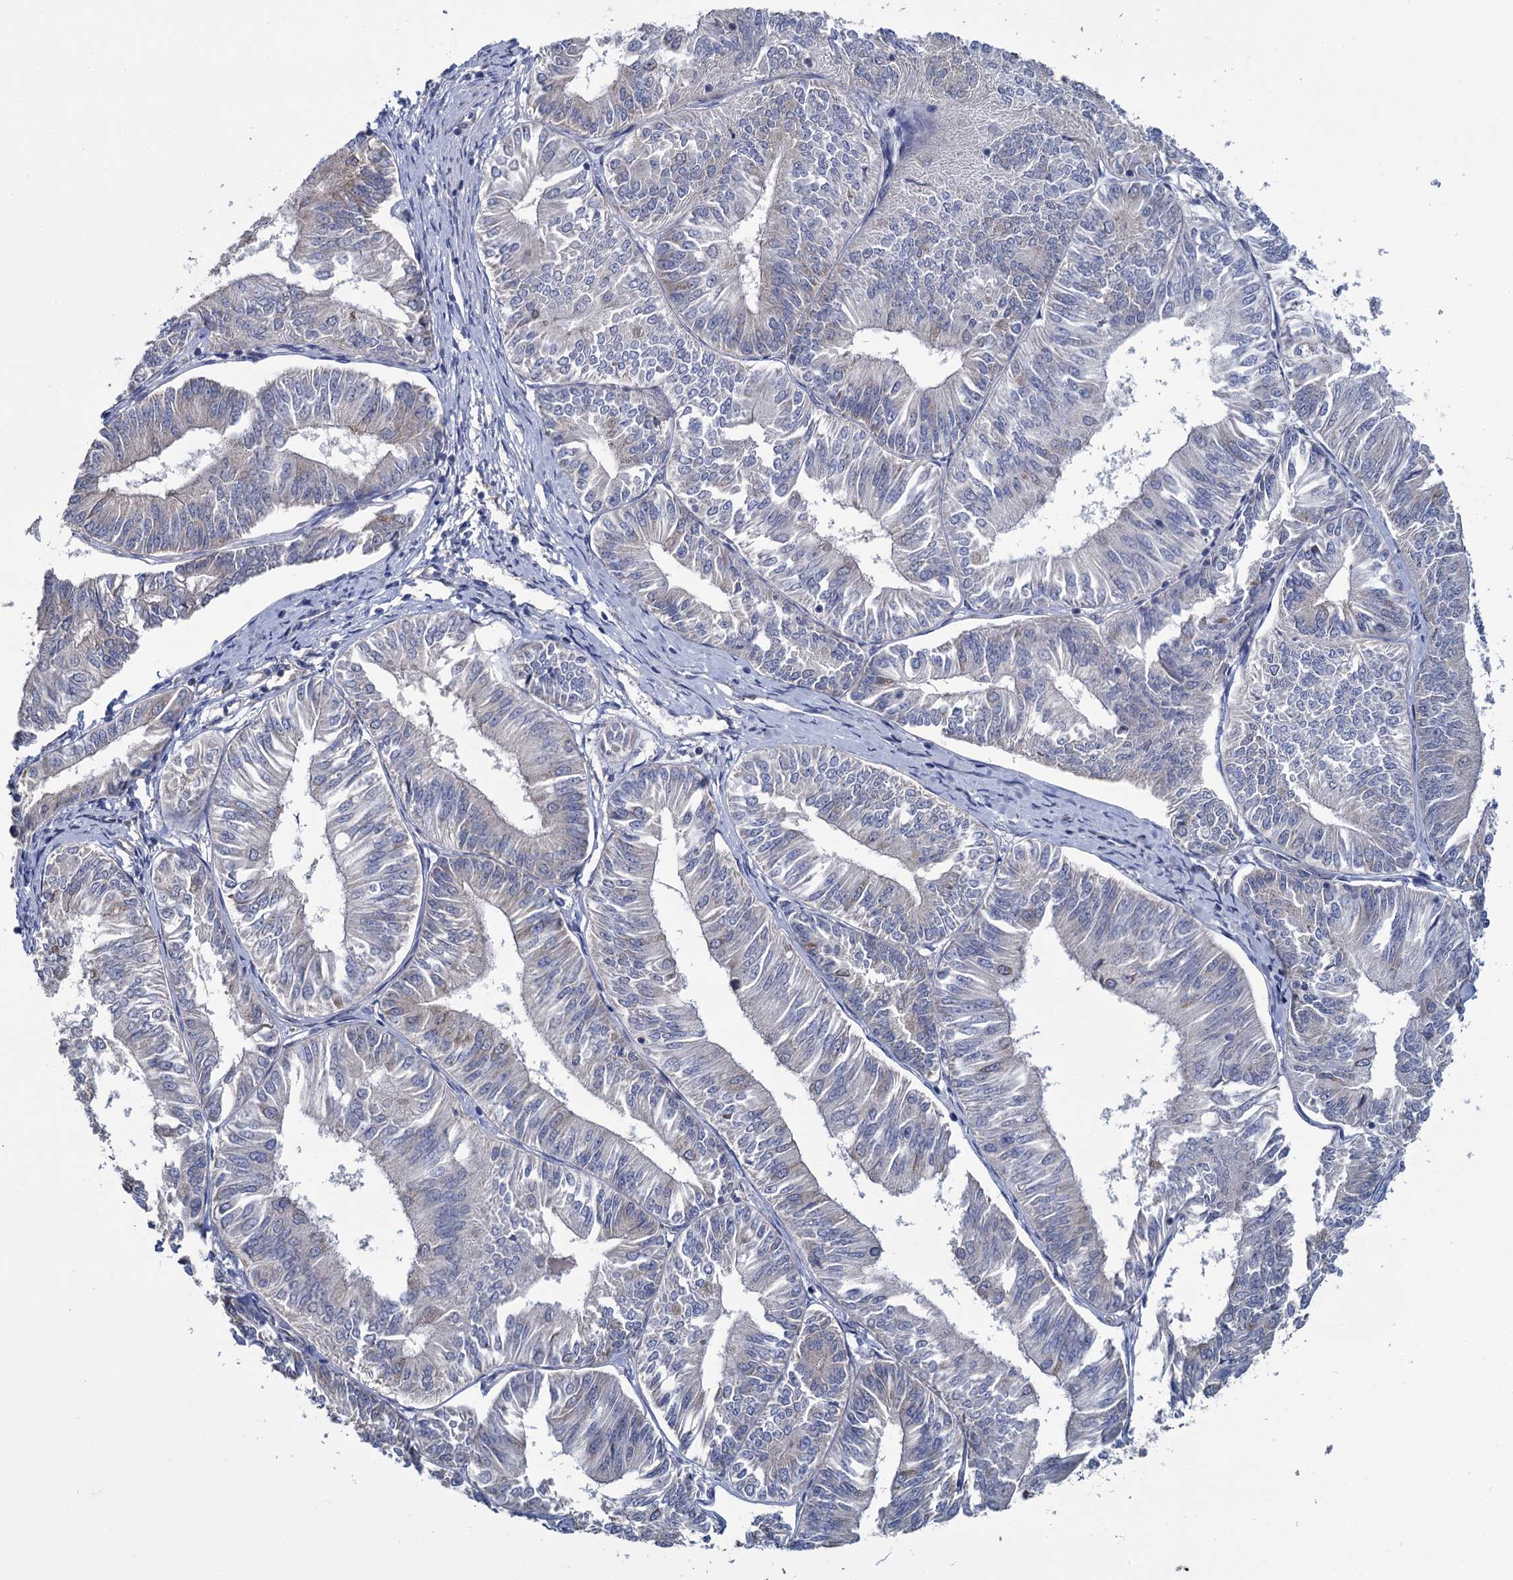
{"staining": {"intensity": "weak", "quantity": "<25%", "location": "cytoplasmic/membranous"}, "tissue": "endometrial cancer", "cell_type": "Tumor cells", "image_type": "cancer", "snomed": [{"axis": "morphology", "description": "Adenocarcinoma, NOS"}, {"axis": "topography", "description": "Endometrium"}], "caption": "This photomicrograph is of endometrial cancer stained with immunohistochemistry to label a protein in brown with the nuclei are counter-stained blue. There is no expression in tumor cells.", "gene": "GSTM2", "patient": {"sex": "female", "age": 58}}